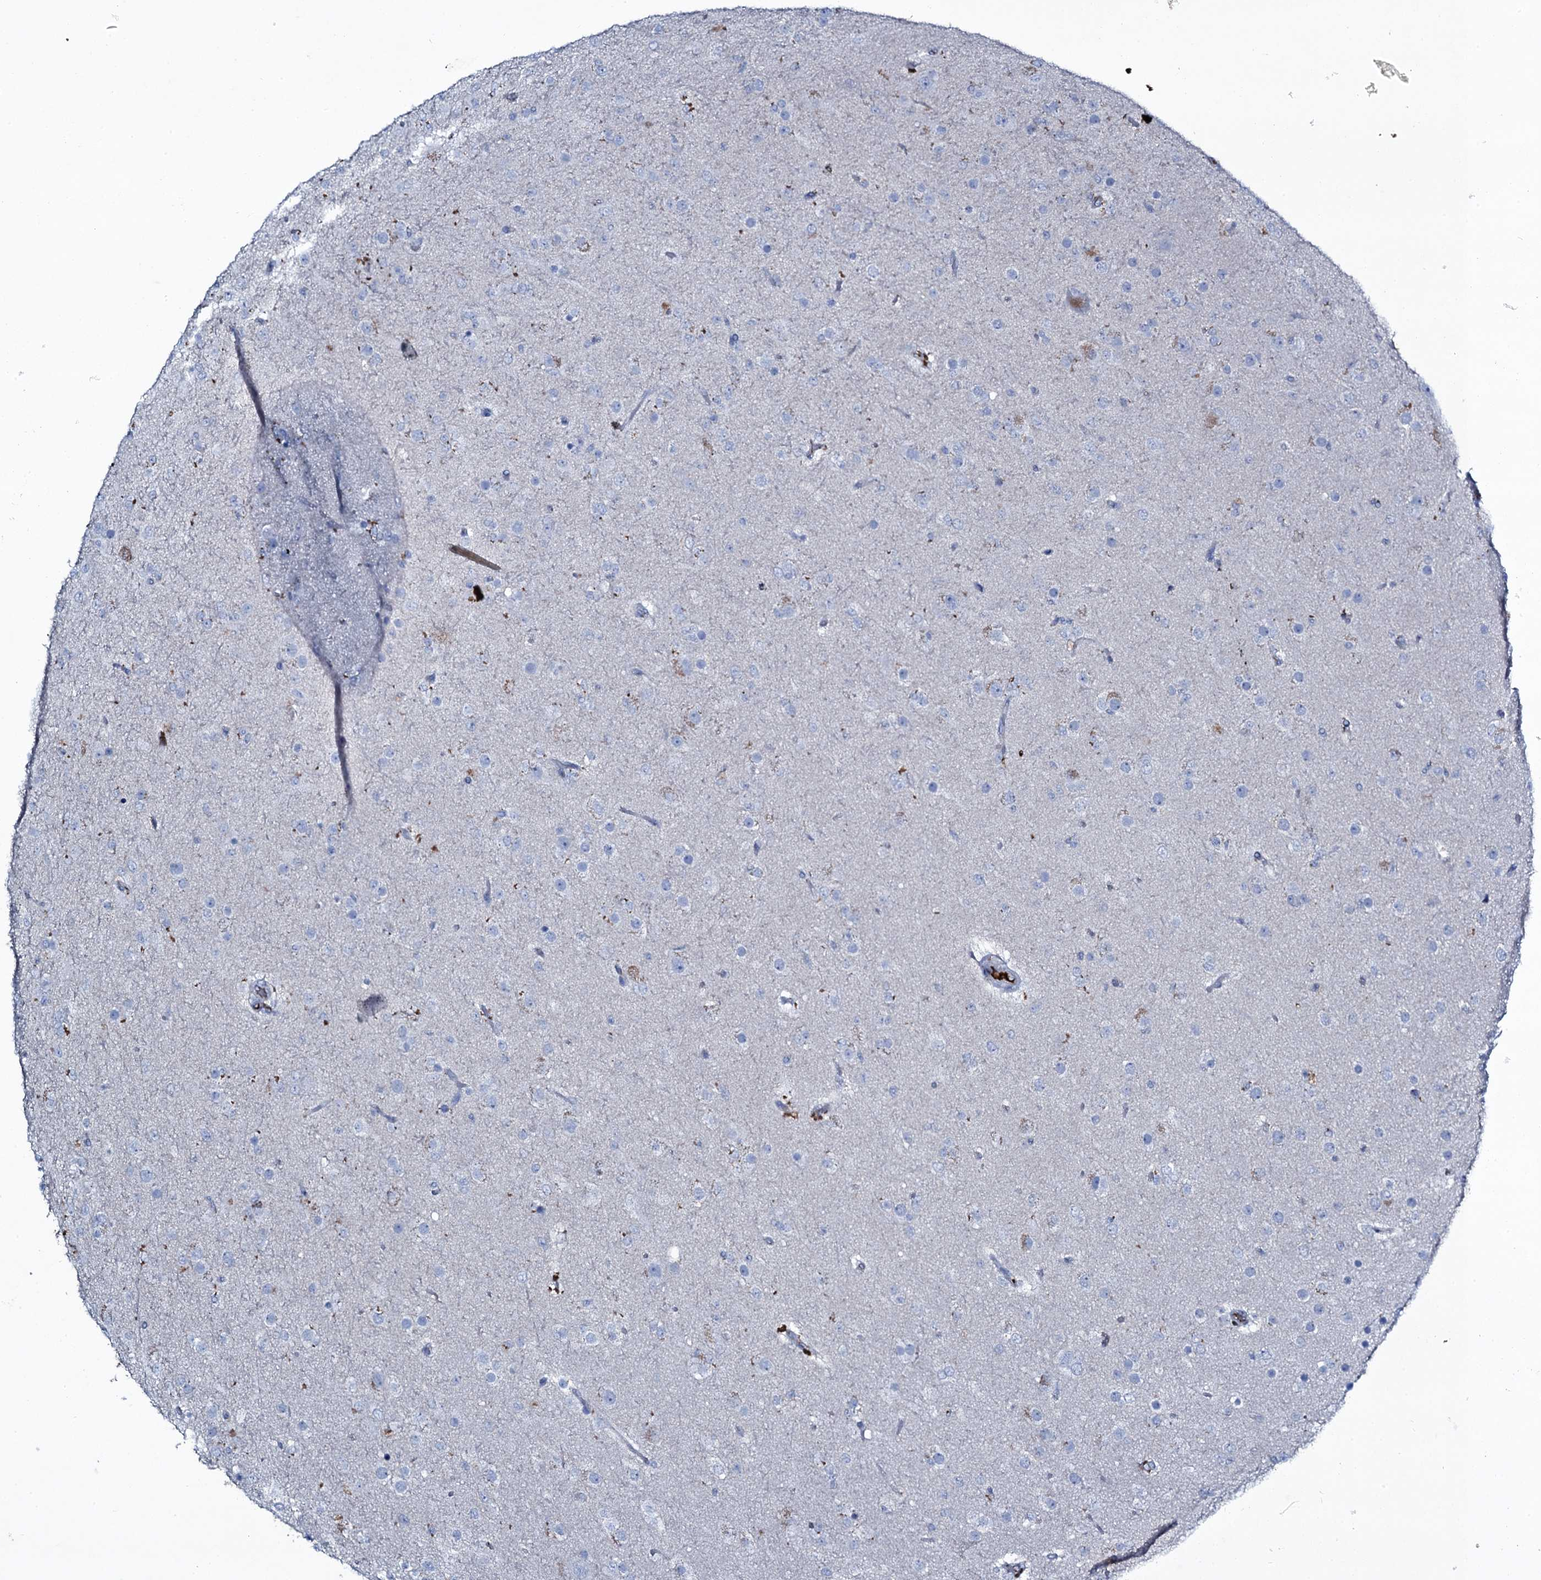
{"staining": {"intensity": "negative", "quantity": "none", "location": "none"}, "tissue": "glioma", "cell_type": "Tumor cells", "image_type": "cancer", "snomed": [{"axis": "morphology", "description": "Glioma, malignant, Low grade"}, {"axis": "topography", "description": "Brain"}], "caption": "Immunohistochemical staining of glioma exhibits no significant staining in tumor cells. (DAB immunohistochemistry visualized using brightfield microscopy, high magnification).", "gene": "EDN1", "patient": {"sex": "male", "age": 65}}